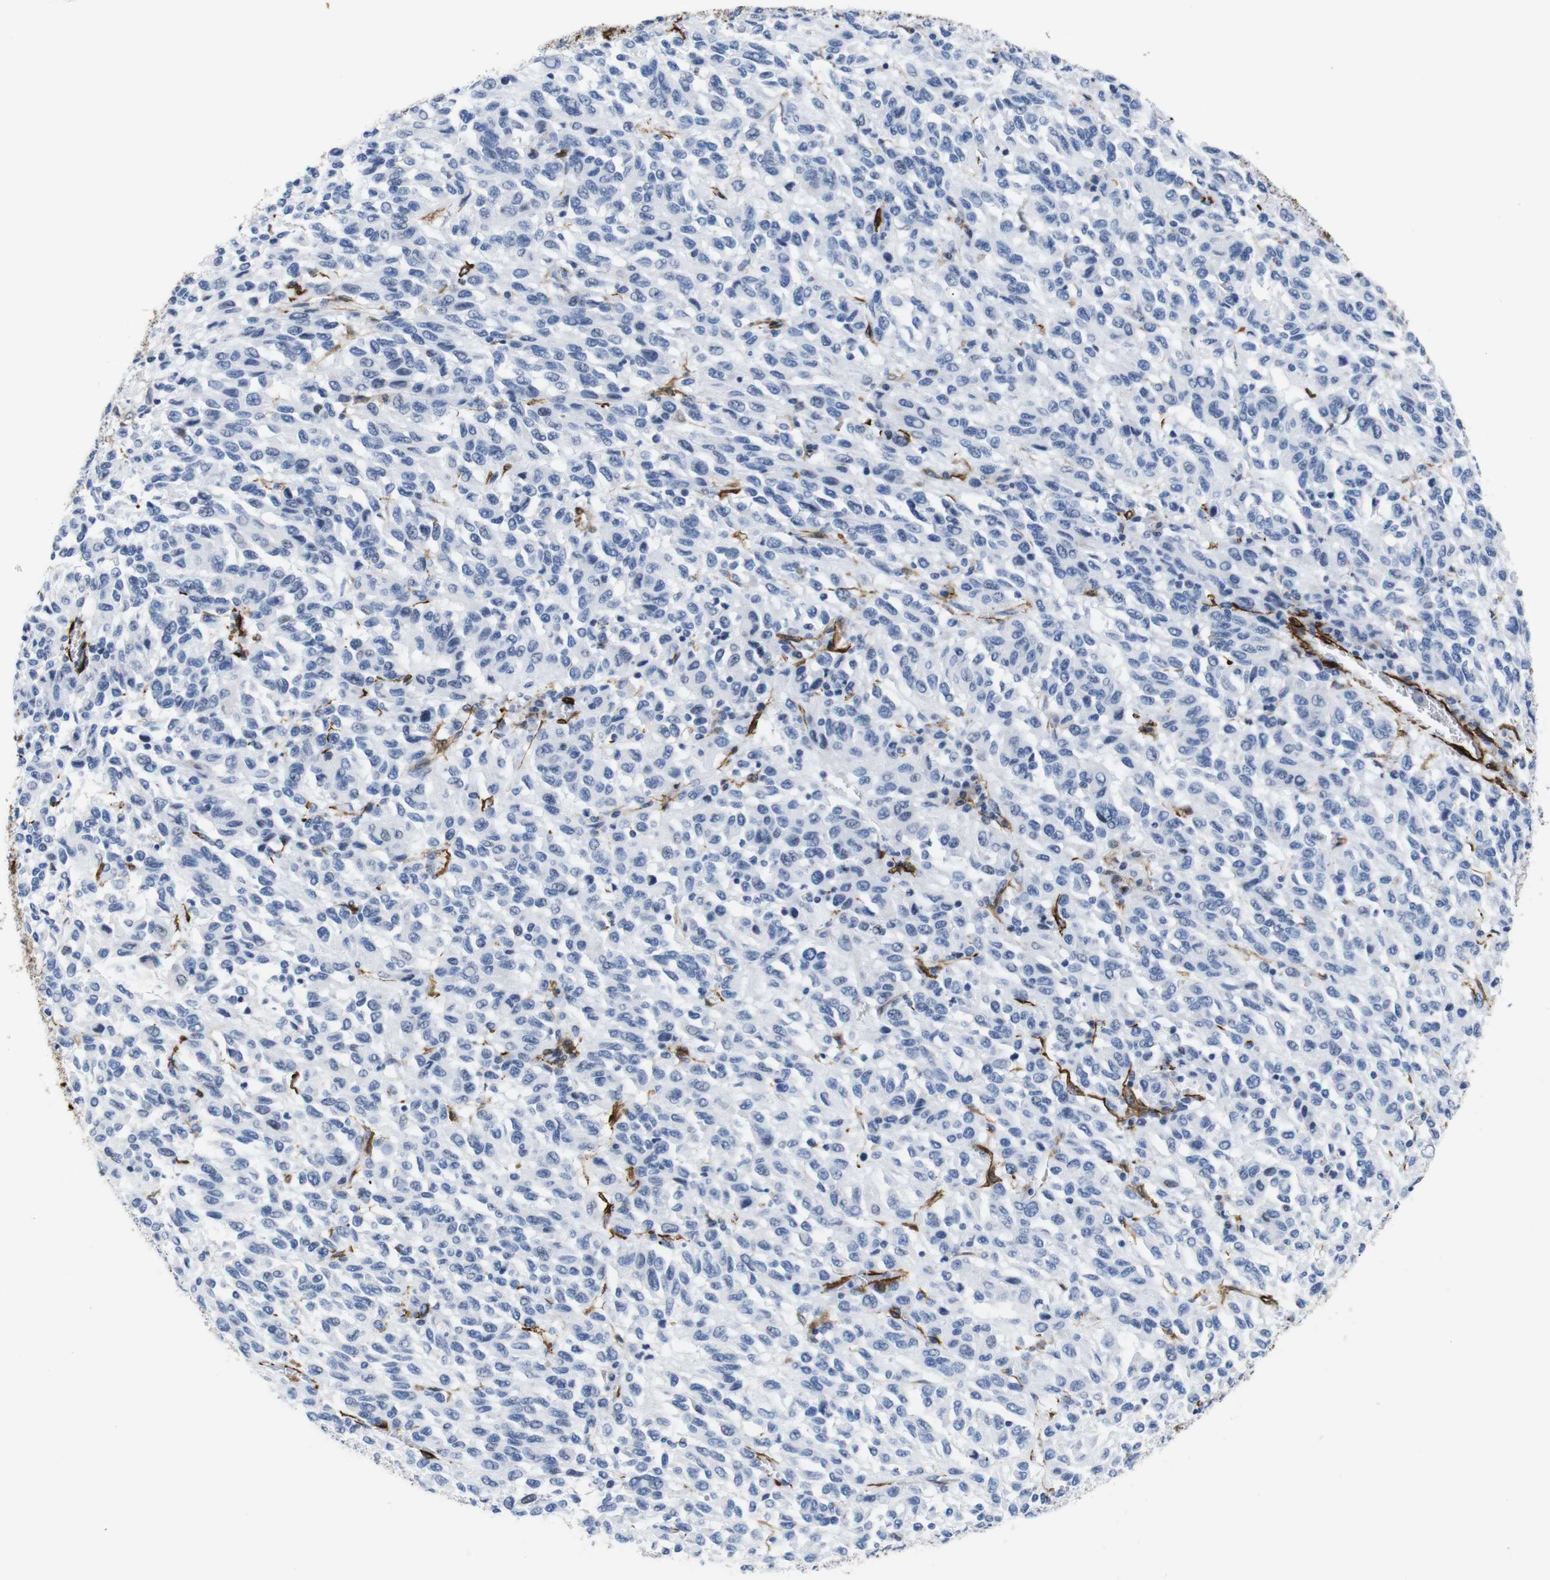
{"staining": {"intensity": "negative", "quantity": "none", "location": "none"}, "tissue": "melanoma", "cell_type": "Tumor cells", "image_type": "cancer", "snomed": [{"axis": "morphology", "description": "Malignant melanoma, Metastatic site"}, {"axis": "topography", "description": "Lung"}], "caption": "Malignant melanoma (metastatic site) was stained to show a protein in brown. There is no significant staining in tumor cells.", "gene": "ACTA2", "patient": {"sex": "male", "age": 64}}